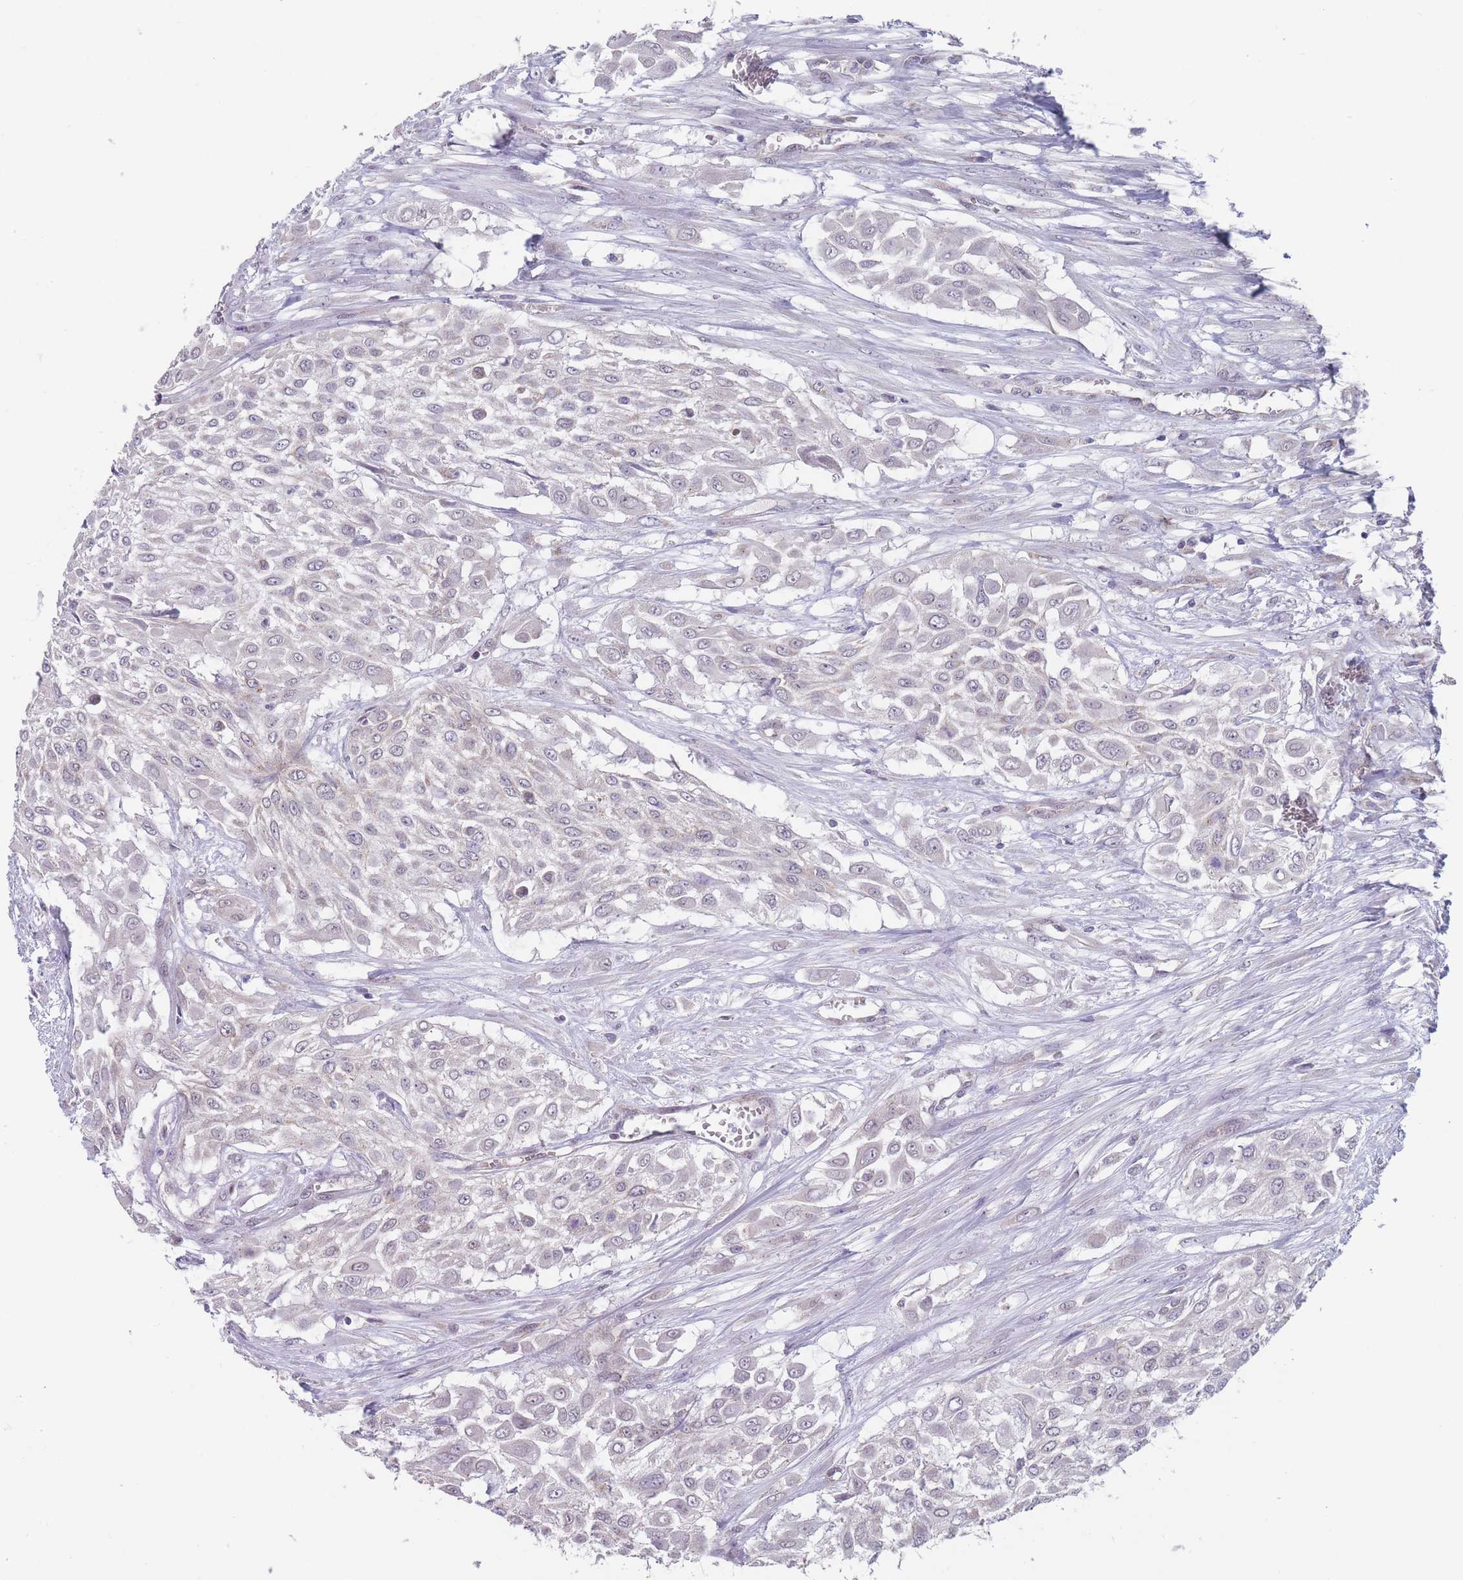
{"staining": {"intensity": "negative", "quantity": "none", "location": "none"}, "tissue": "urothelial cancer", "cell_type": "Tumor cells", "image_type": "cancer", "snomed": [{"axis": "morphology", "description": "Urothelial carcinoma, High grade"}, {"axis": "topography", "description": "Urinary bladder"}], "caption": "Protein analysis of urothelial cancer exhibits no significant expression in tumor cells. (Brightfield microscopy of DAB immunohistochemistry (IHC) at high magnification).", "gene": "PEX7", "patient": {"sex": "male", "age": 57}}